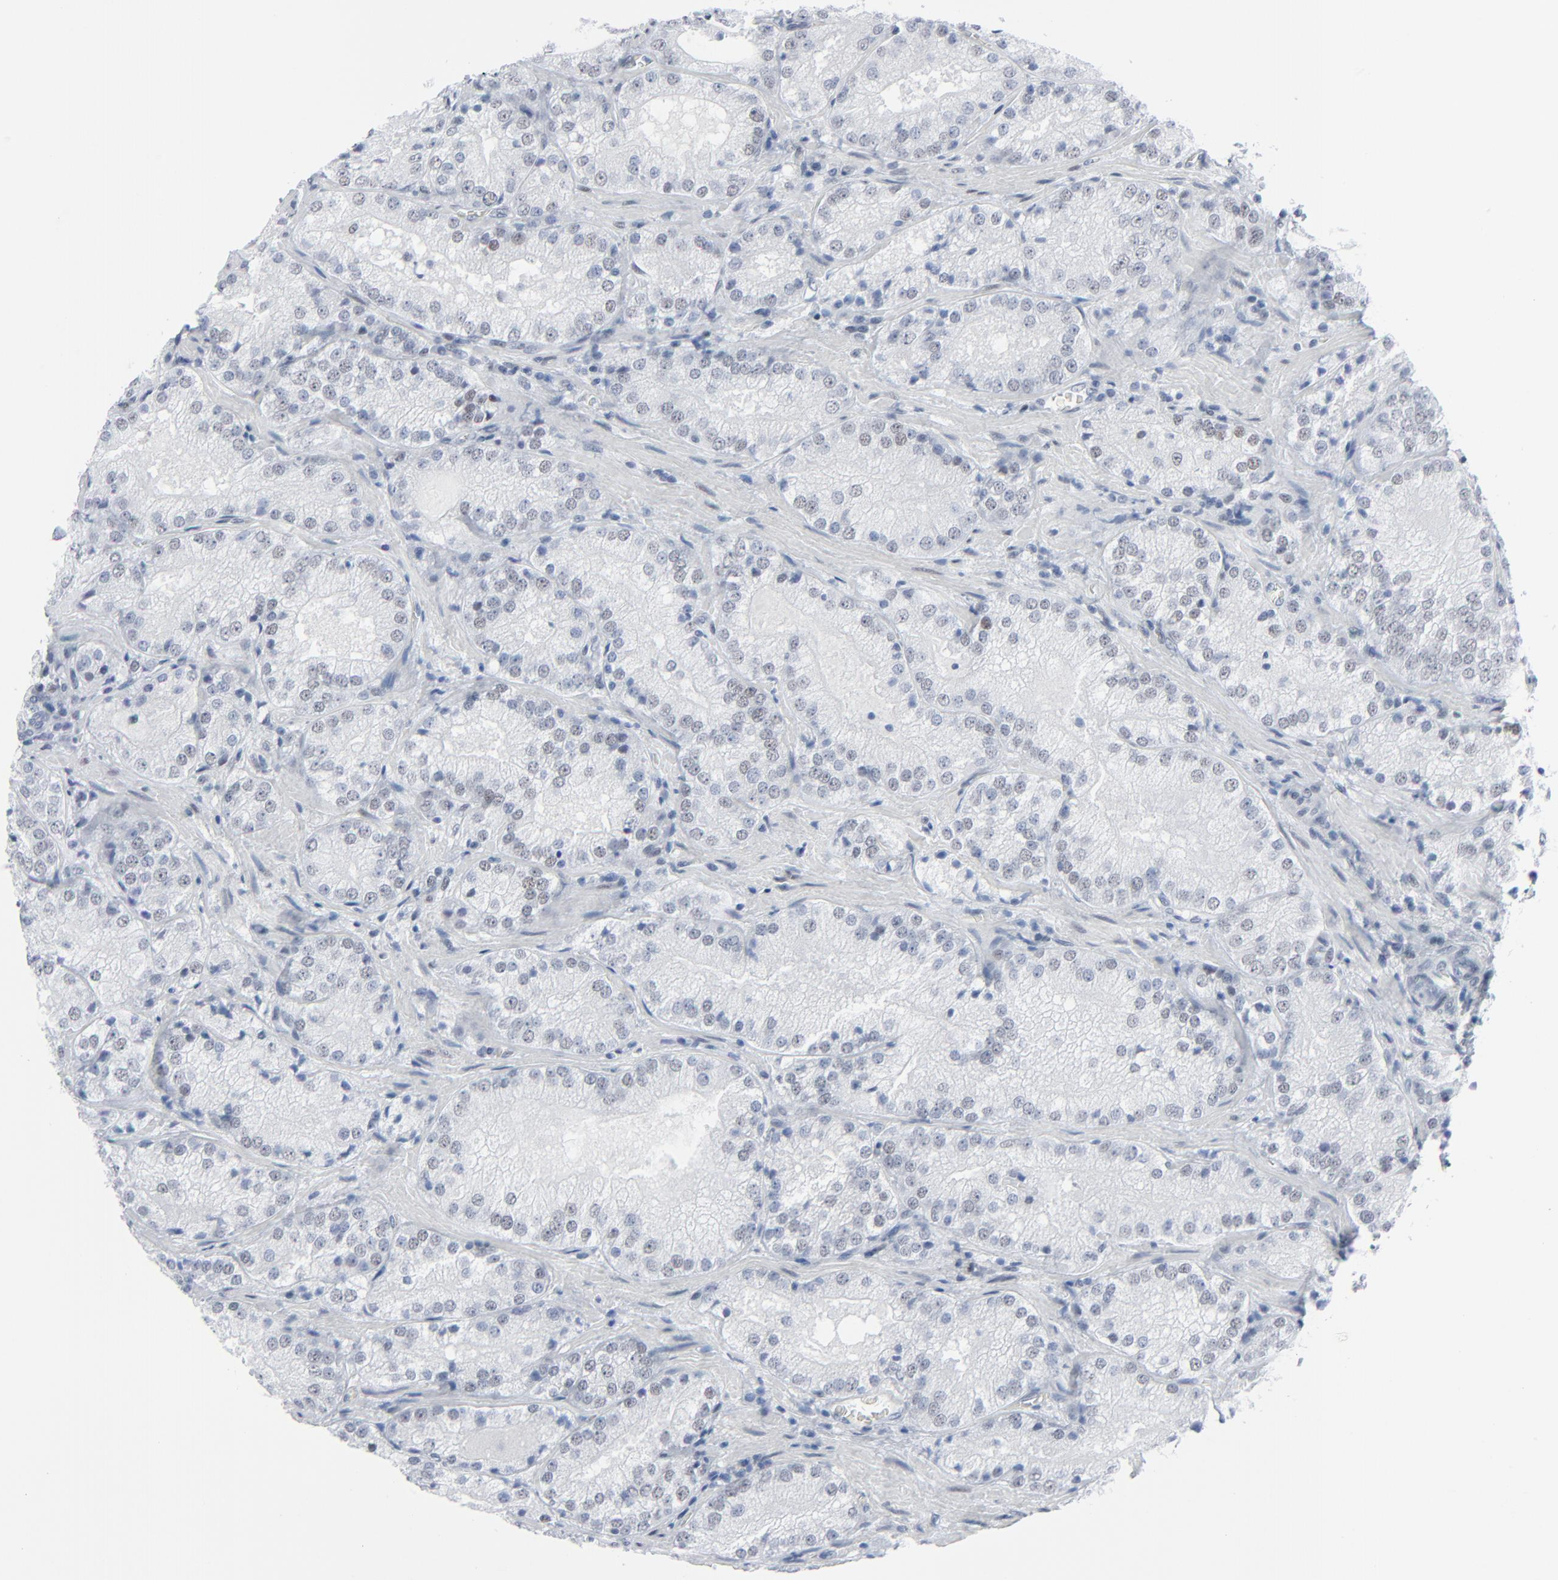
{"staining": {"intensity": "weak", "quantity": "<25%", "location": "nuclear"}, "tissue": "prostate cancer", "cell_type": "Tumor cells", "image_type": "cancer", "snomed": [{"axis": "morphology", "description": "Adenocarcinoma, Low grade"}, {"axis": "topography", "description": "Prostate"}], "caption": "Immunohistochemistry (IHC) of prostate cancer (adenocarcinoma (low-grade)) shows no staining in tumor cells.", "gene": "SIRT1", "patient": {"sex": "male", "age": 60}}